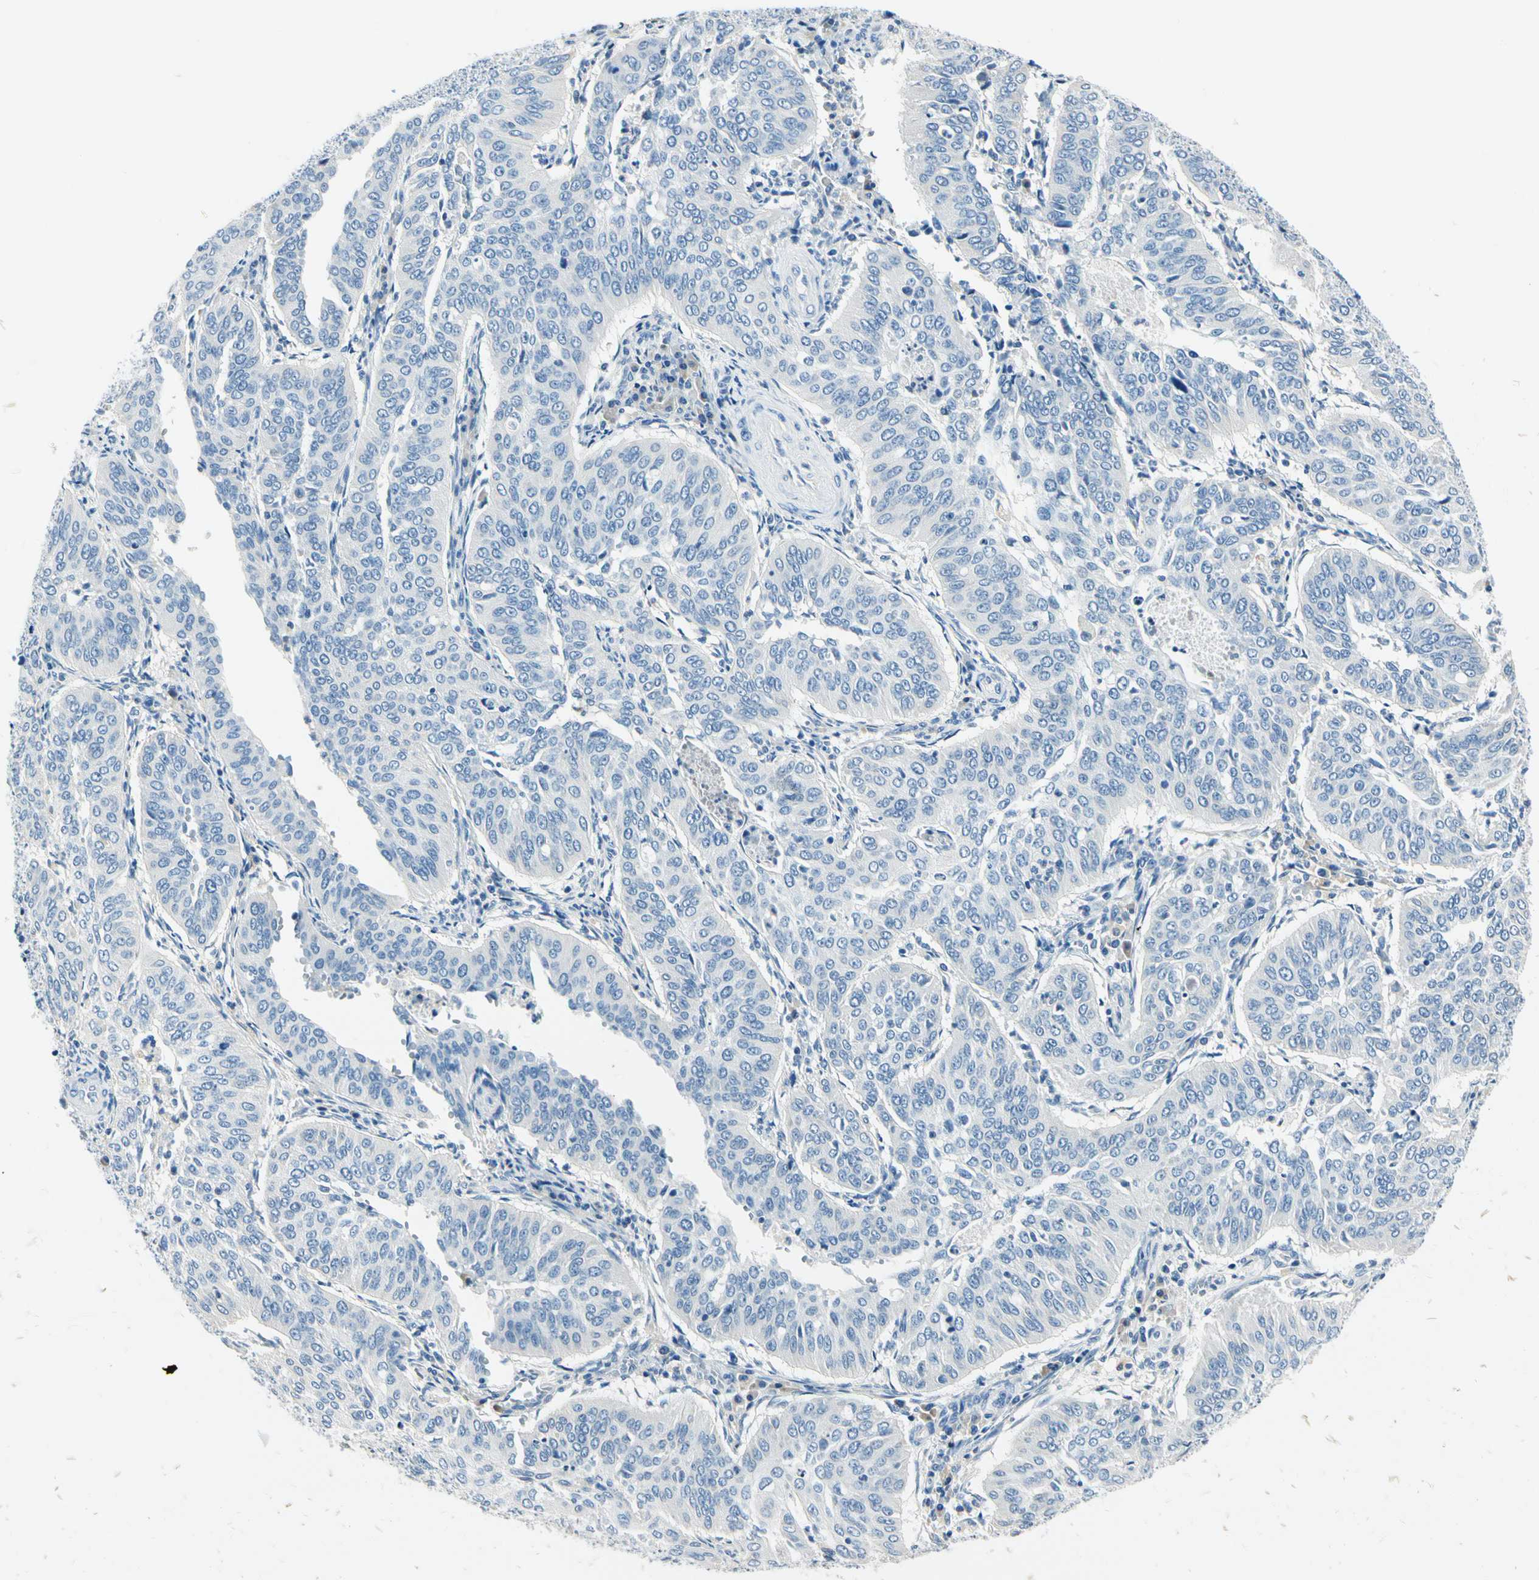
{"staining": {"intensity": "negative", "quantity": "none", "location": "none"}, "tissue": "cervical cancer", "cell_type": "Tumor cells", "image_type": "cancer", "snomed": [{"axis": "morphology", "description": "Normal tissue, NOS"}, {"axis": "morphology", "description": "Squamous cell carcinoma, NOS"}, {"axis": "topography", "description": "Cervix"}], "caption": "This photomicrograph is of cervical cancer (squamous cell carcinoma) stained with immunohistochemistry (IHC) to label a protein in brown with the nuclei are counter-stained blue. There is no positivity in tumor cells.", "gene": "TGFBR3", "patient": {"sex": "female", "age": 39}}